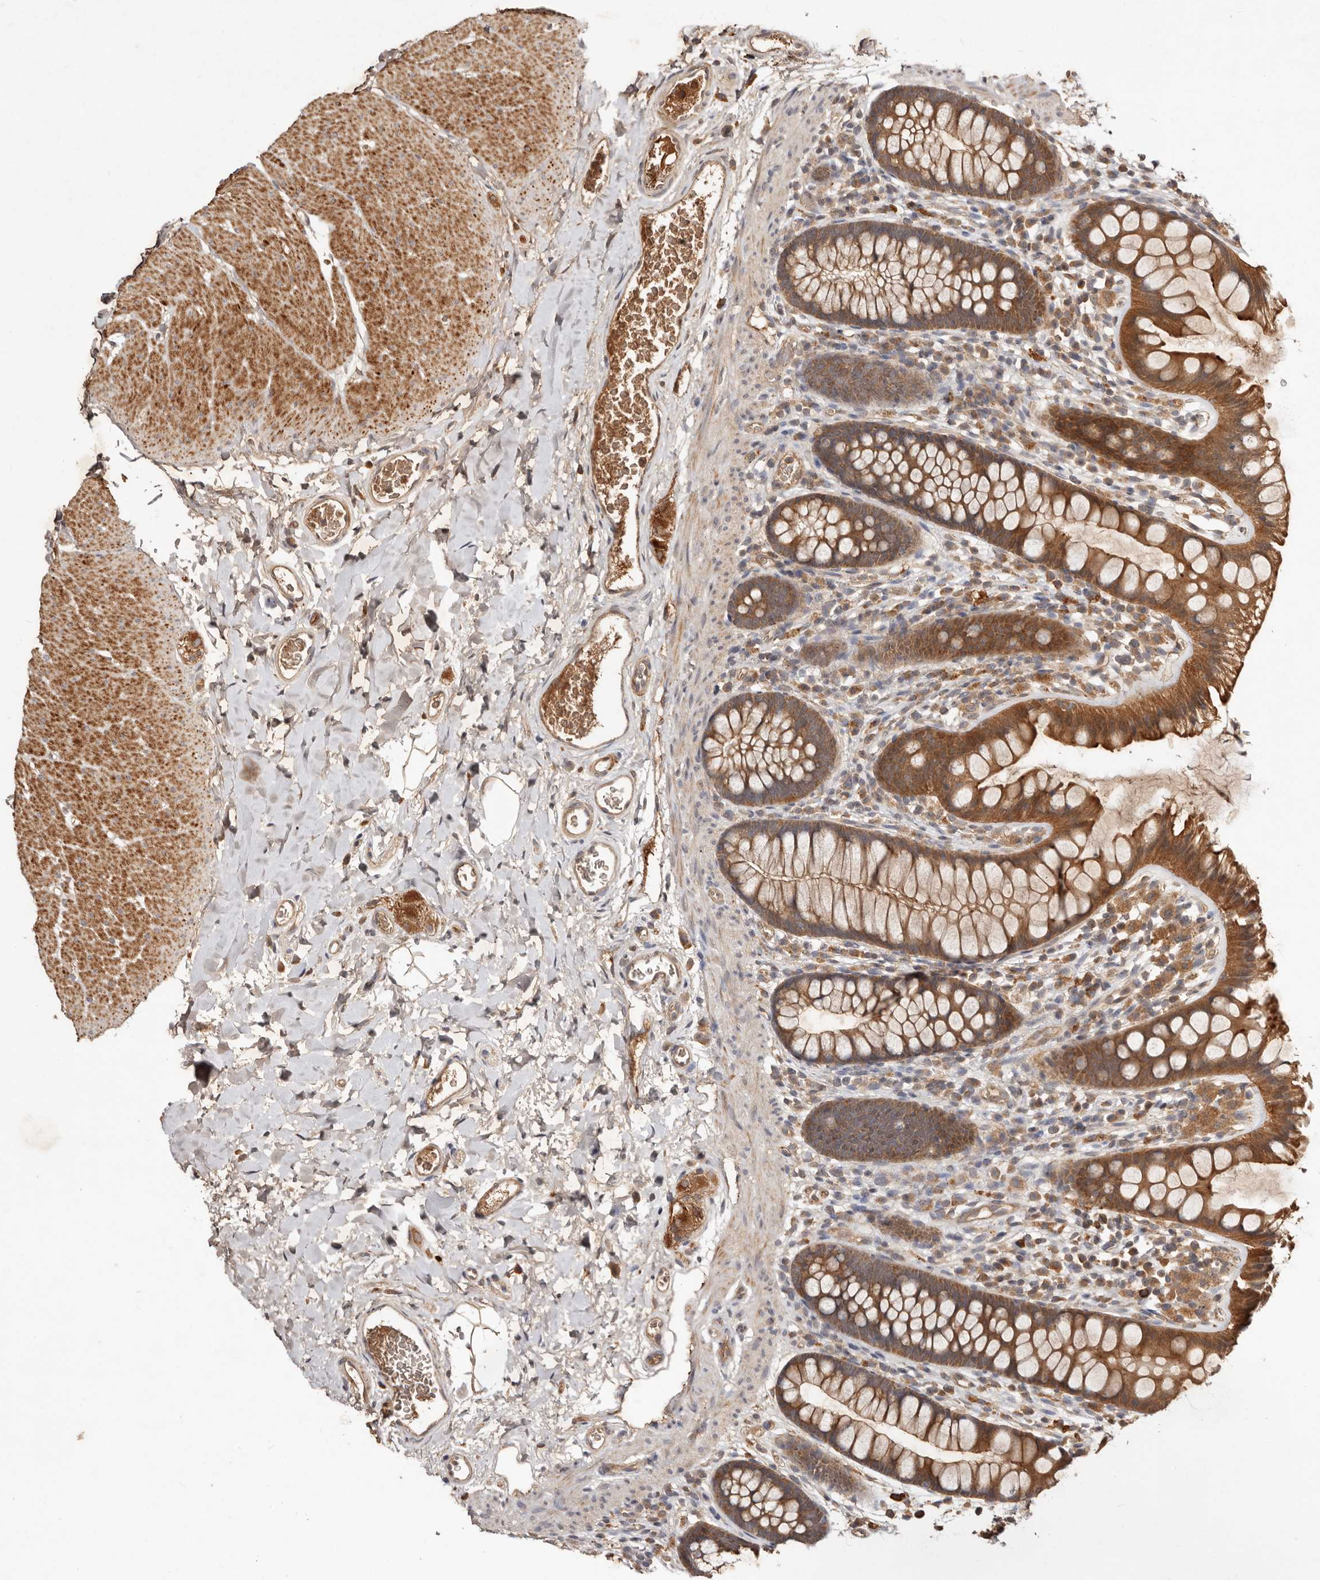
{"staining": {"intensity": "moderate", "quantity": ">75%", "location": "cytoplasmic/membranous"}, "tissue": "colon", "cell_type": "Endothelial cells", "image_type": "normal", "snomed": [{"axis": "morphology", "description": "Normal tissue, NOS"}, {"axis": "topography", "description": "Colon"}], "caption": "Protein expression by immunohistochemistry (IHC) displays moderate cytoplasmic/membranous expression in about >75% of endothelial cells in unremarkable colon.", "gene": "PKIB", "patient": {"sex": "female", "age": 62}}